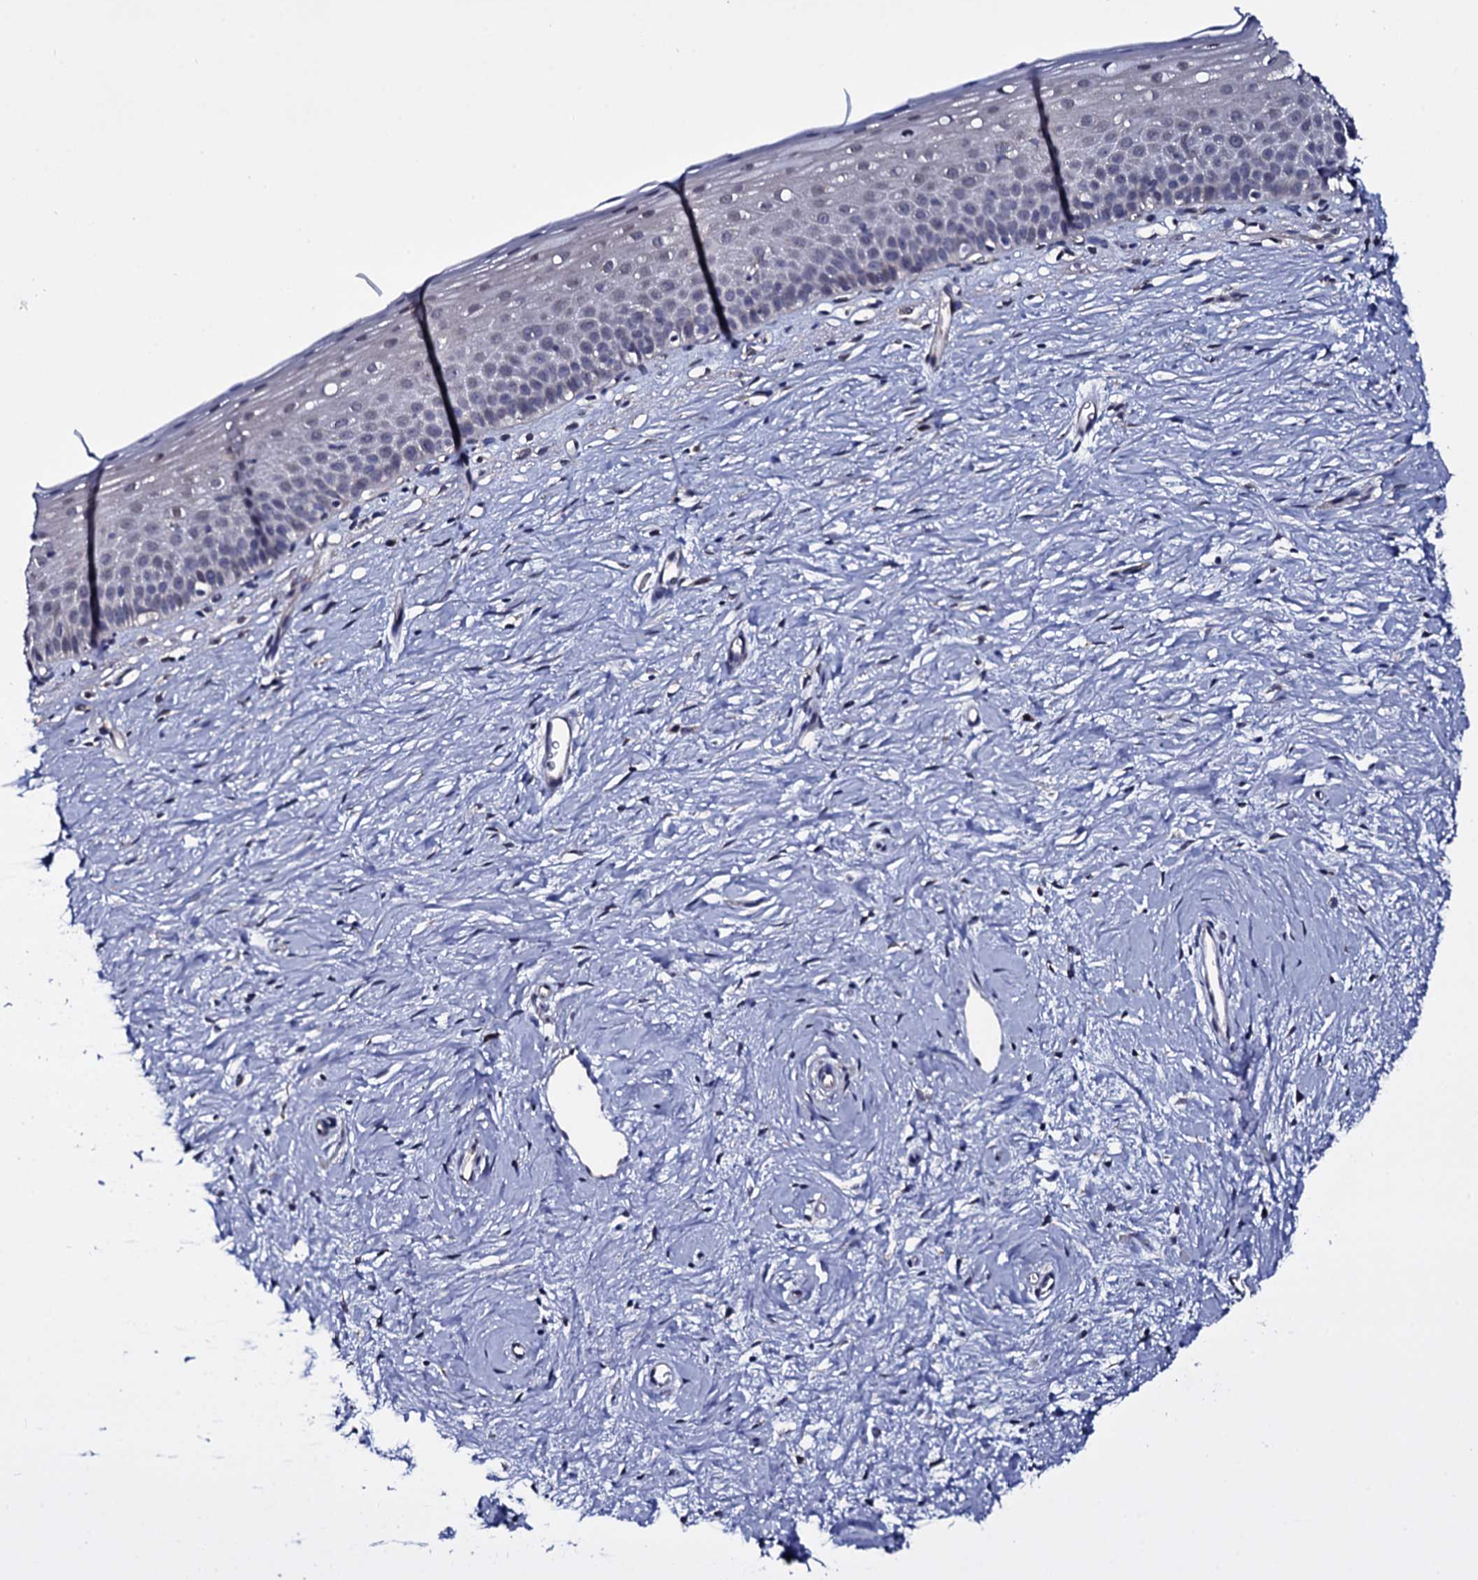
{"staining": {"intensity": "negative", "quantity": "none", "location": "none"}, "tissue": "cervix", "cell_type": "Glandular cells", "image_type": "normal", "snomed": [{"axis": "morphology", "description": "Normal tissue, NOS"}, {"axis": "topography", "description": "Cervix"}], "caption": "IHC of benign human cervix displays no positivity in glandular cells. (Stains: DAB (3,3'-diaminobenzidine) immunohistochemistry (IHC) with hematoxylin counter stain, Microscopy: brightfield microscopy at high magnification).", "gene": "GAREM1", "patient": {"sex": "female", "age": 57}}